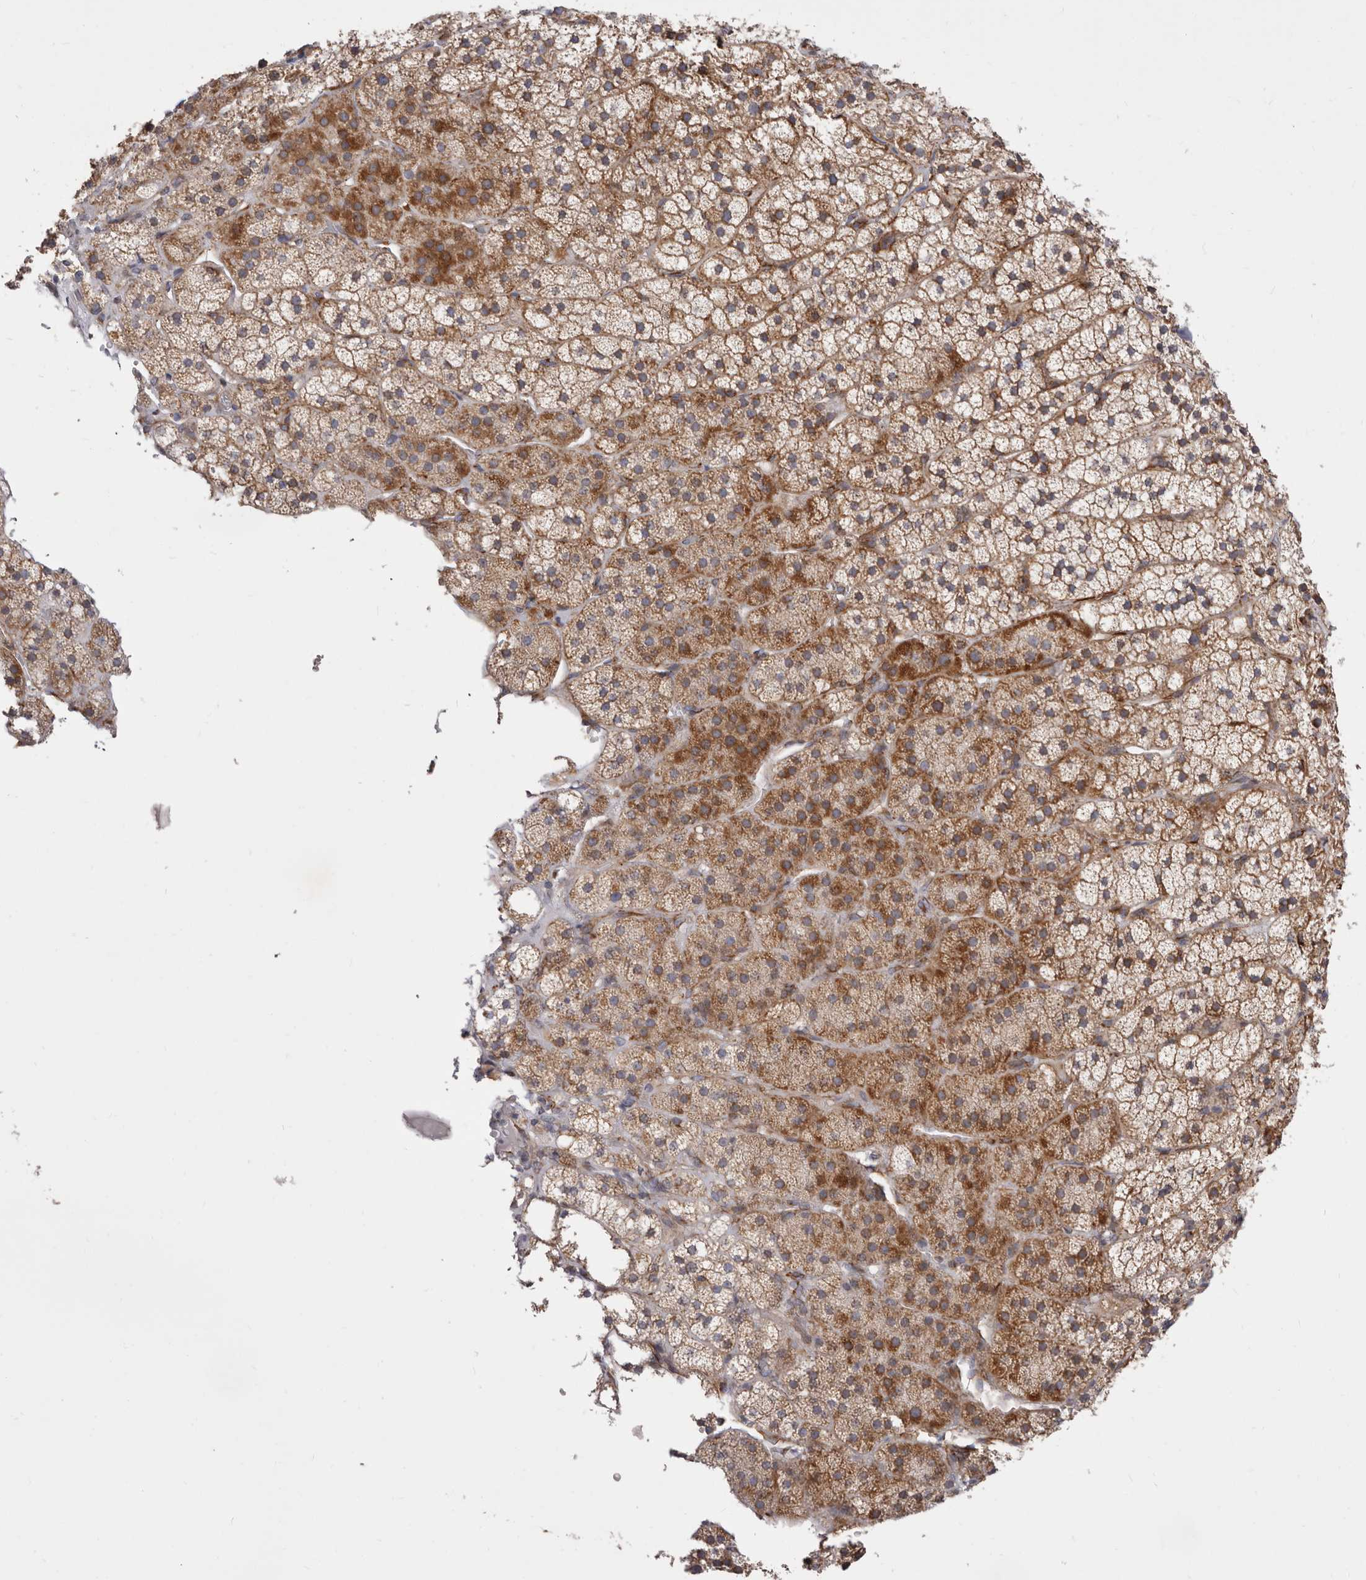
{"staining": {"intensity": "moderate", "quantity": ">75%", "location": "cytoplasmic/membranous"}, "tissue": "adrenal gland", "cell_type": "Glandular cells", "image_type": "normal", "snomed": [{"axis": "morphology", "description": "Normal tissue, NOS"}, {"axis": "topography", "description": "Adrenal gland"}], "caption": "Normal adrenal gland reveals moderate cytoplasmic/membranous positivity in about >75% of glandular cells, visualized by immunohistochemistry.", "gene": "TIMM17B", "patient": {"sex": "female", "age": 44}}